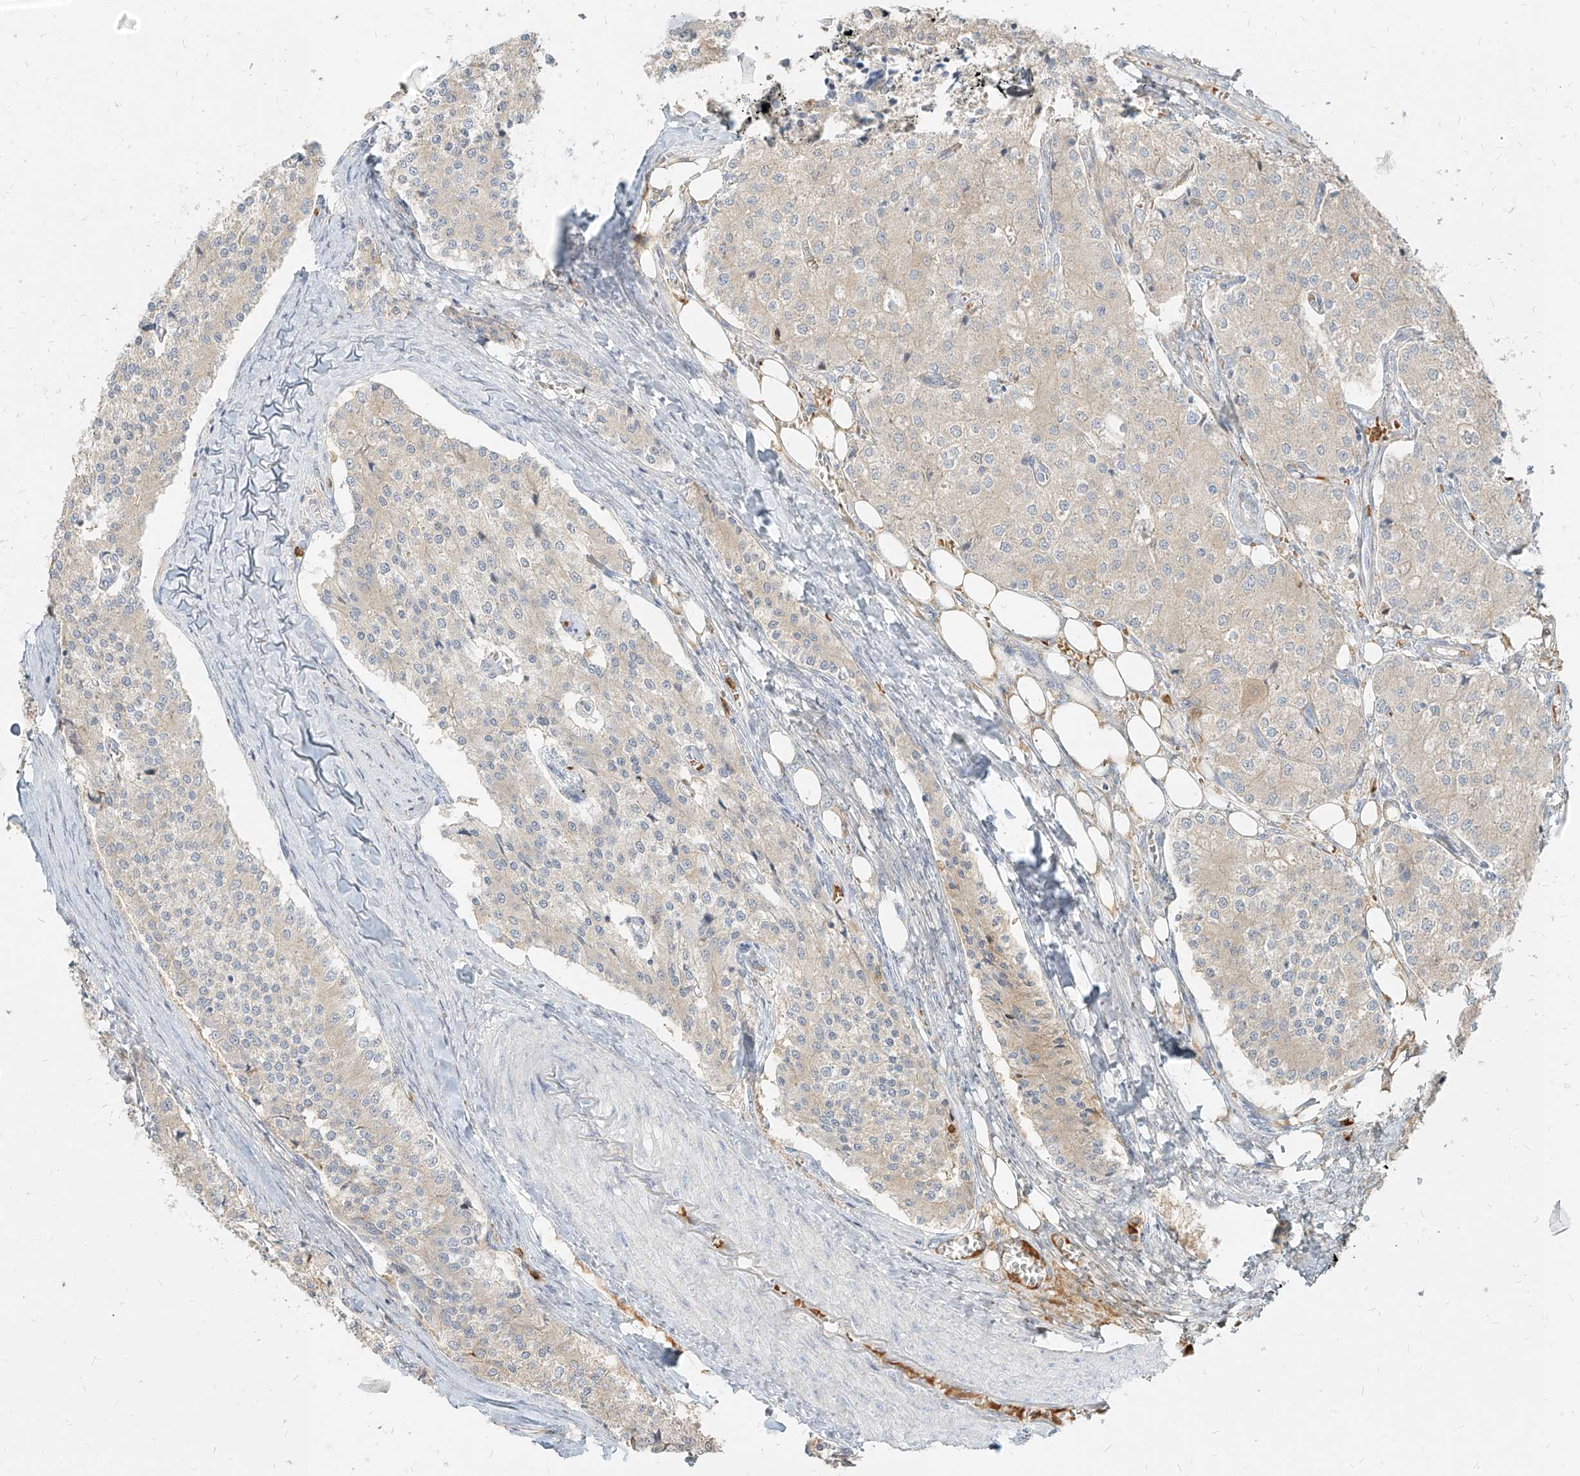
{"staining": {"intensity": "weak", "quantity": "<25%", "location": "cytoplasmic/membranous"}, "tissue": "carcinoid", "cell_type": "Tumor cells", "image_type": "cancer", "snomed": [{"axis": "morphology", "description": "Carcinoid, malignant, NOS"}, {"axis": "topography", "description": "Colon"}], "caption": "Human carcinoid stained for a protein using immunohistochemistry (IHC) shows no staining in tumor cells.", "gene": "PGD", "patient": {"sex": "female", "age": 52}}